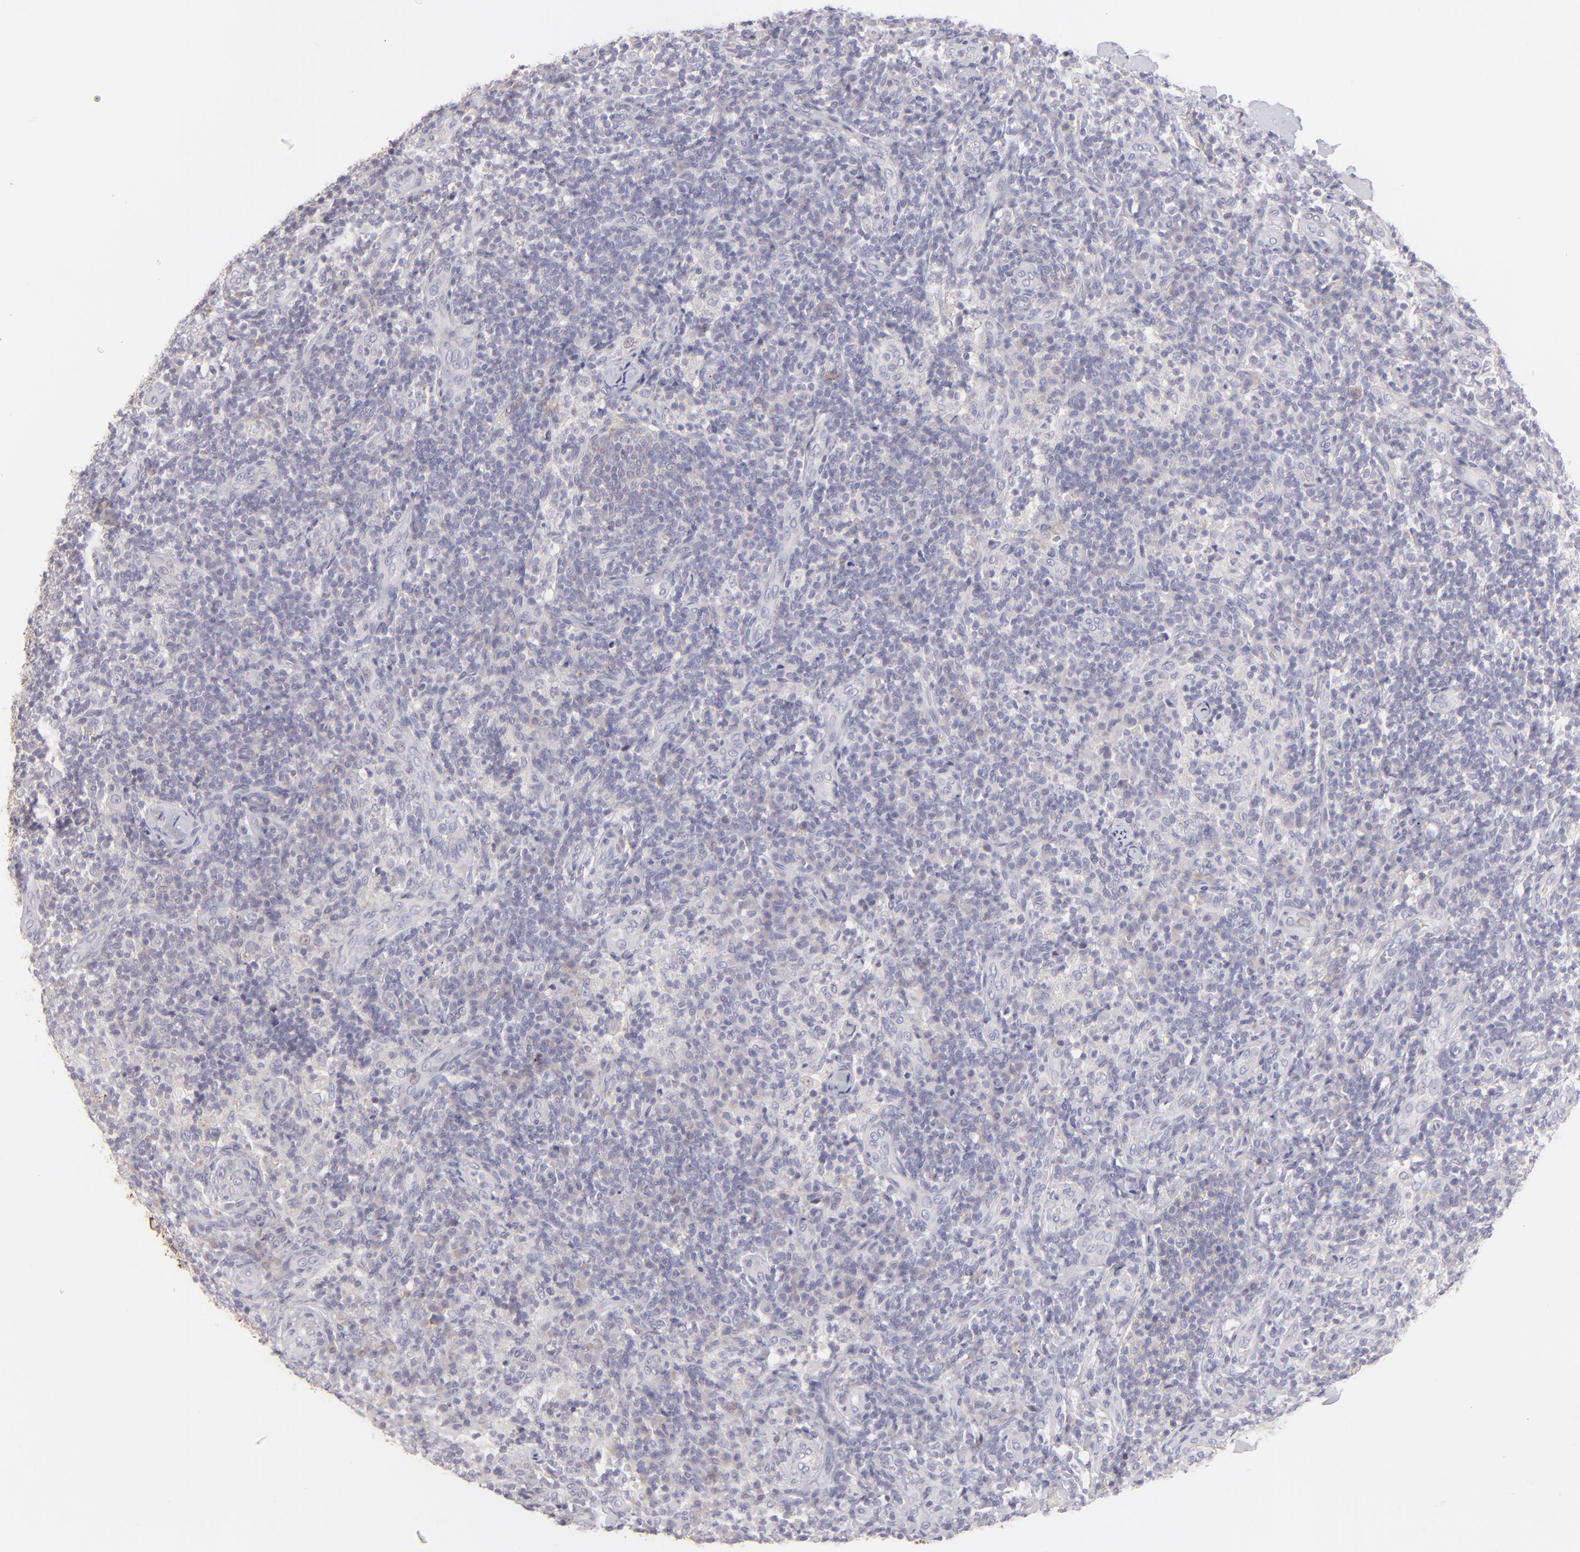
{"staining": {"intensity": "negative", "quantity": "none", "location": "none"}, "tissue": "lymph node", "cell_type": "Germinal center cells", "image_type": "normal", "snomed": [{"axis": "morphology", "description": "Normal tissue, NOS"}, {"axis": "morphology", "description": "Inflammation, NOS"}, {"axis": "topography", "description": "Lymph node"}], "caption": "Immunohistochemical staining of unremarkable lymph node shows no significant expression in germinal center cells. (DAB (3,3'-diaminobenzidine) IHC, high magnification).", "gene": "CLDN4", "patient": {"sex": "male", "age": 46}}